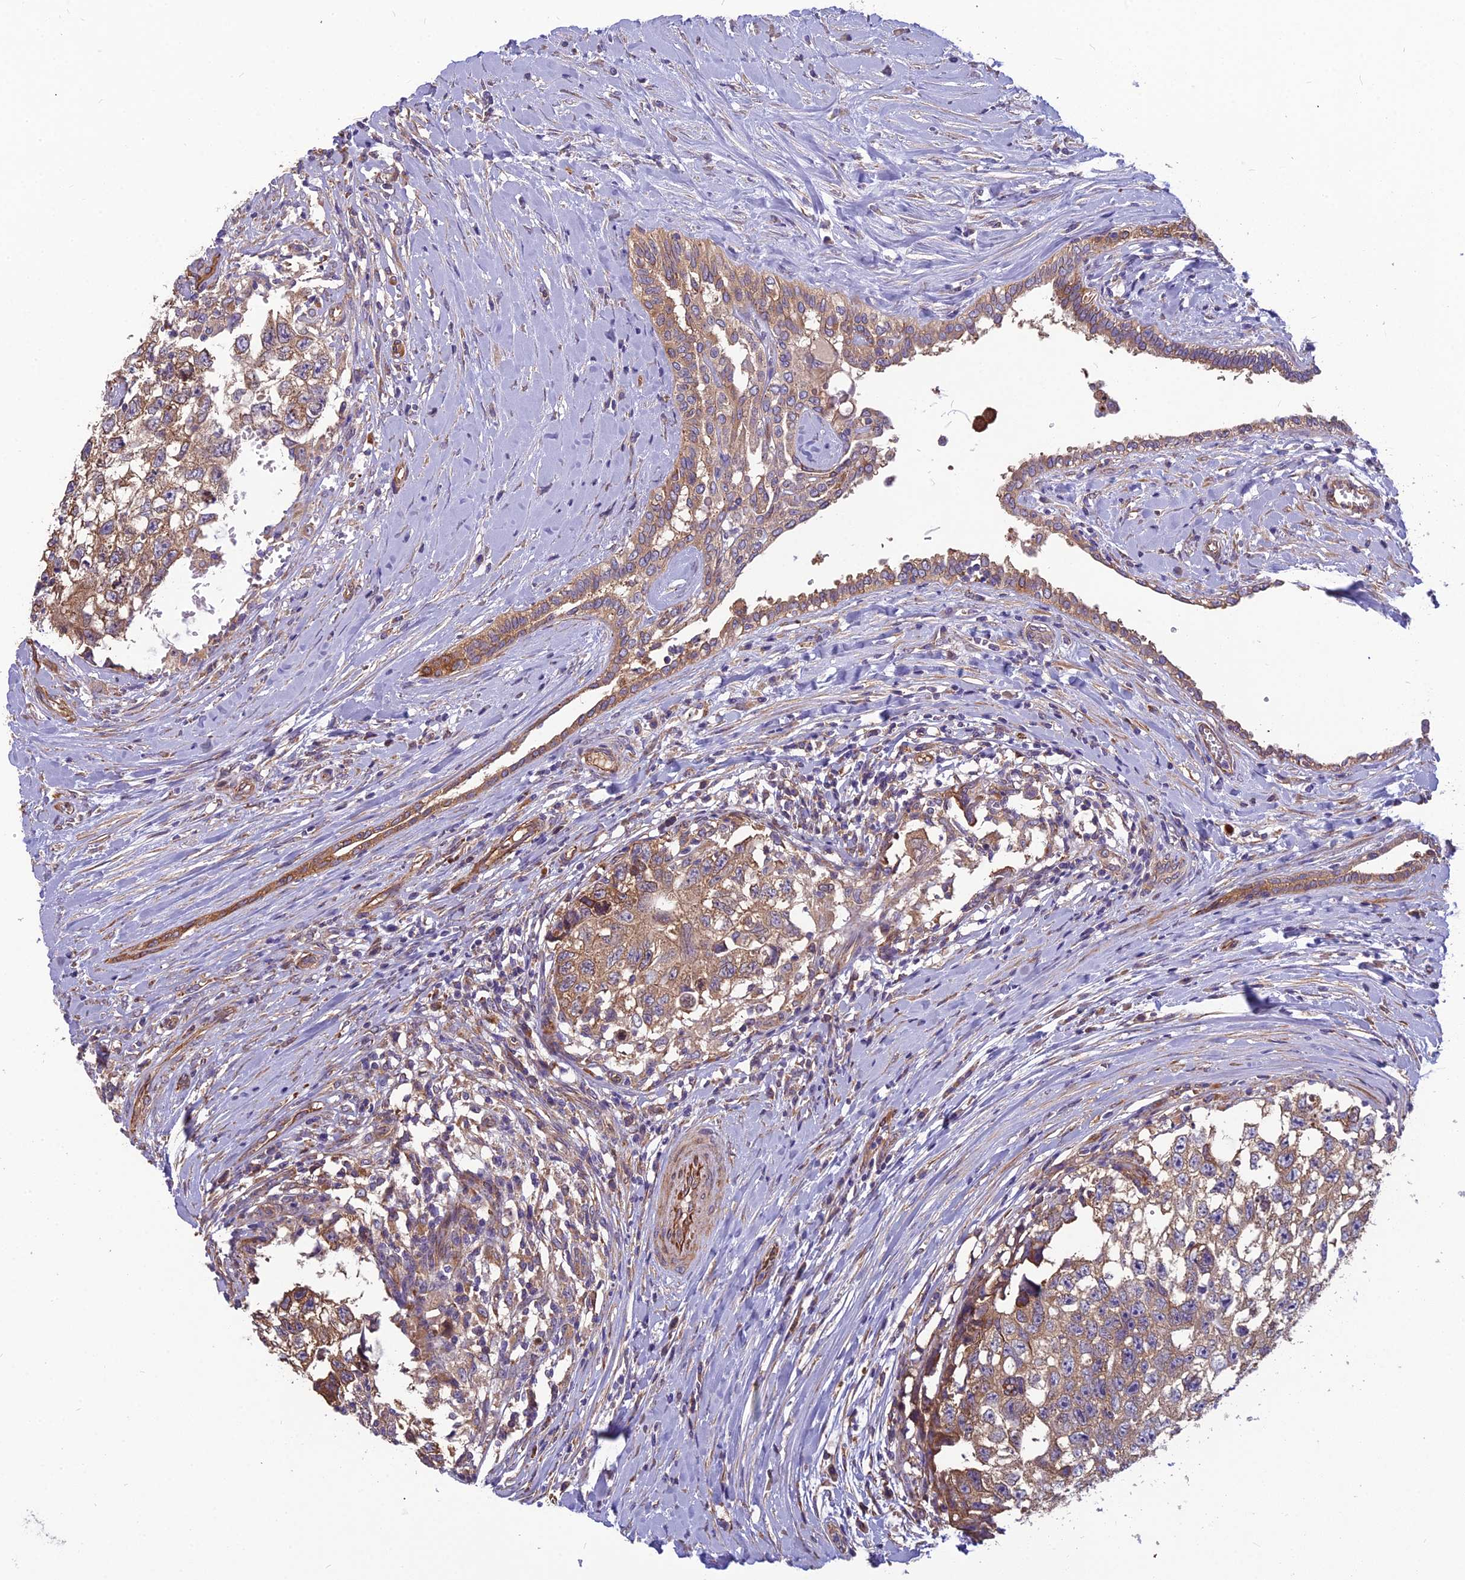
{"staining": {"intensity": "weak", "quantity": ">75%", "location": "cytoplasmic/membranous"}, "tissue": "testis cancer", "cell_type": "Tumor cells", "image_type": "cancer", "snomed": [{"axis": "morphology", "description": "Seminoma, NOS"}, {"axis": "morphology", "description": "Carcinoma, Embryonal, NOS"}, {"axis": "topography", "description": "Testis"}], "caption": "The micrograph reveals a brown stain indicating the presence of a protein in the cytoplasmic/membranous of tumor cells in testis cancer. Immunohistochemistry (ihc) stains the protein of interest in brown and the nuclei are stained blue.", "gene": "SPDL1", "patient": {"sex": "male", "age": 29}}